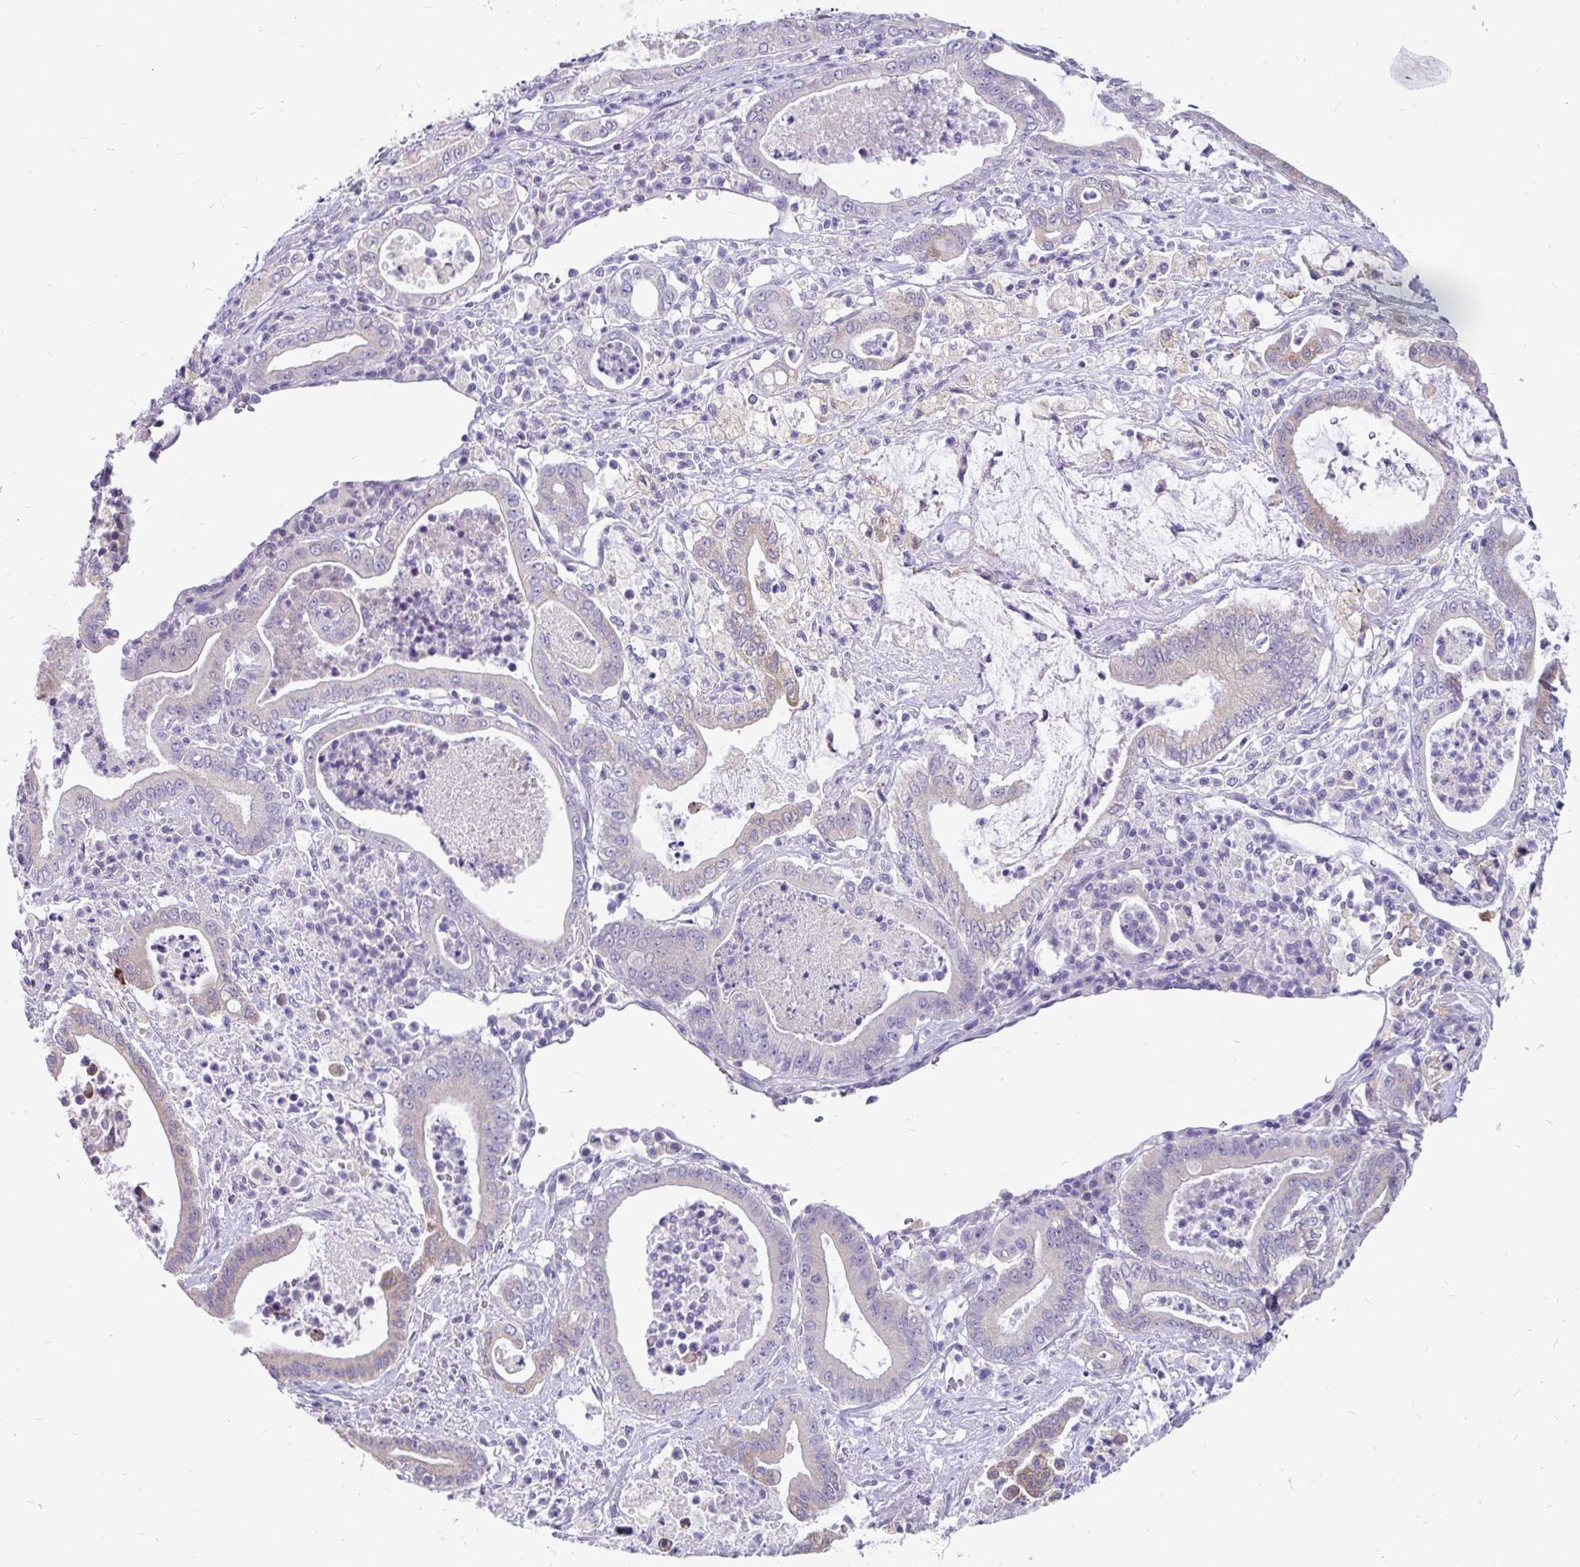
{"staining": {"intensity": "weak", "quantity": "<25%", "location": "cytoplasmic/membranous"}, "tissue": "pancreatic cancer", "cell_type": "Tumor cells", "image_type": "cancer", "snomed": [{"axis": "morphology", "description": "Adenocarcinoma, NOS"}, {"axis": "topography", "description": "Pancreas"}], "caption": "The IHC photomicrograph has no significant positivity in tumor cells of pancreatic adenocarcinoma tissue. (DAB (3,3'-diaminobenzidine) IHC visualized using brightfield microscopy, high magnification).", "gene": "INTS5", "patient": {"sex": "male", "age": 71}}